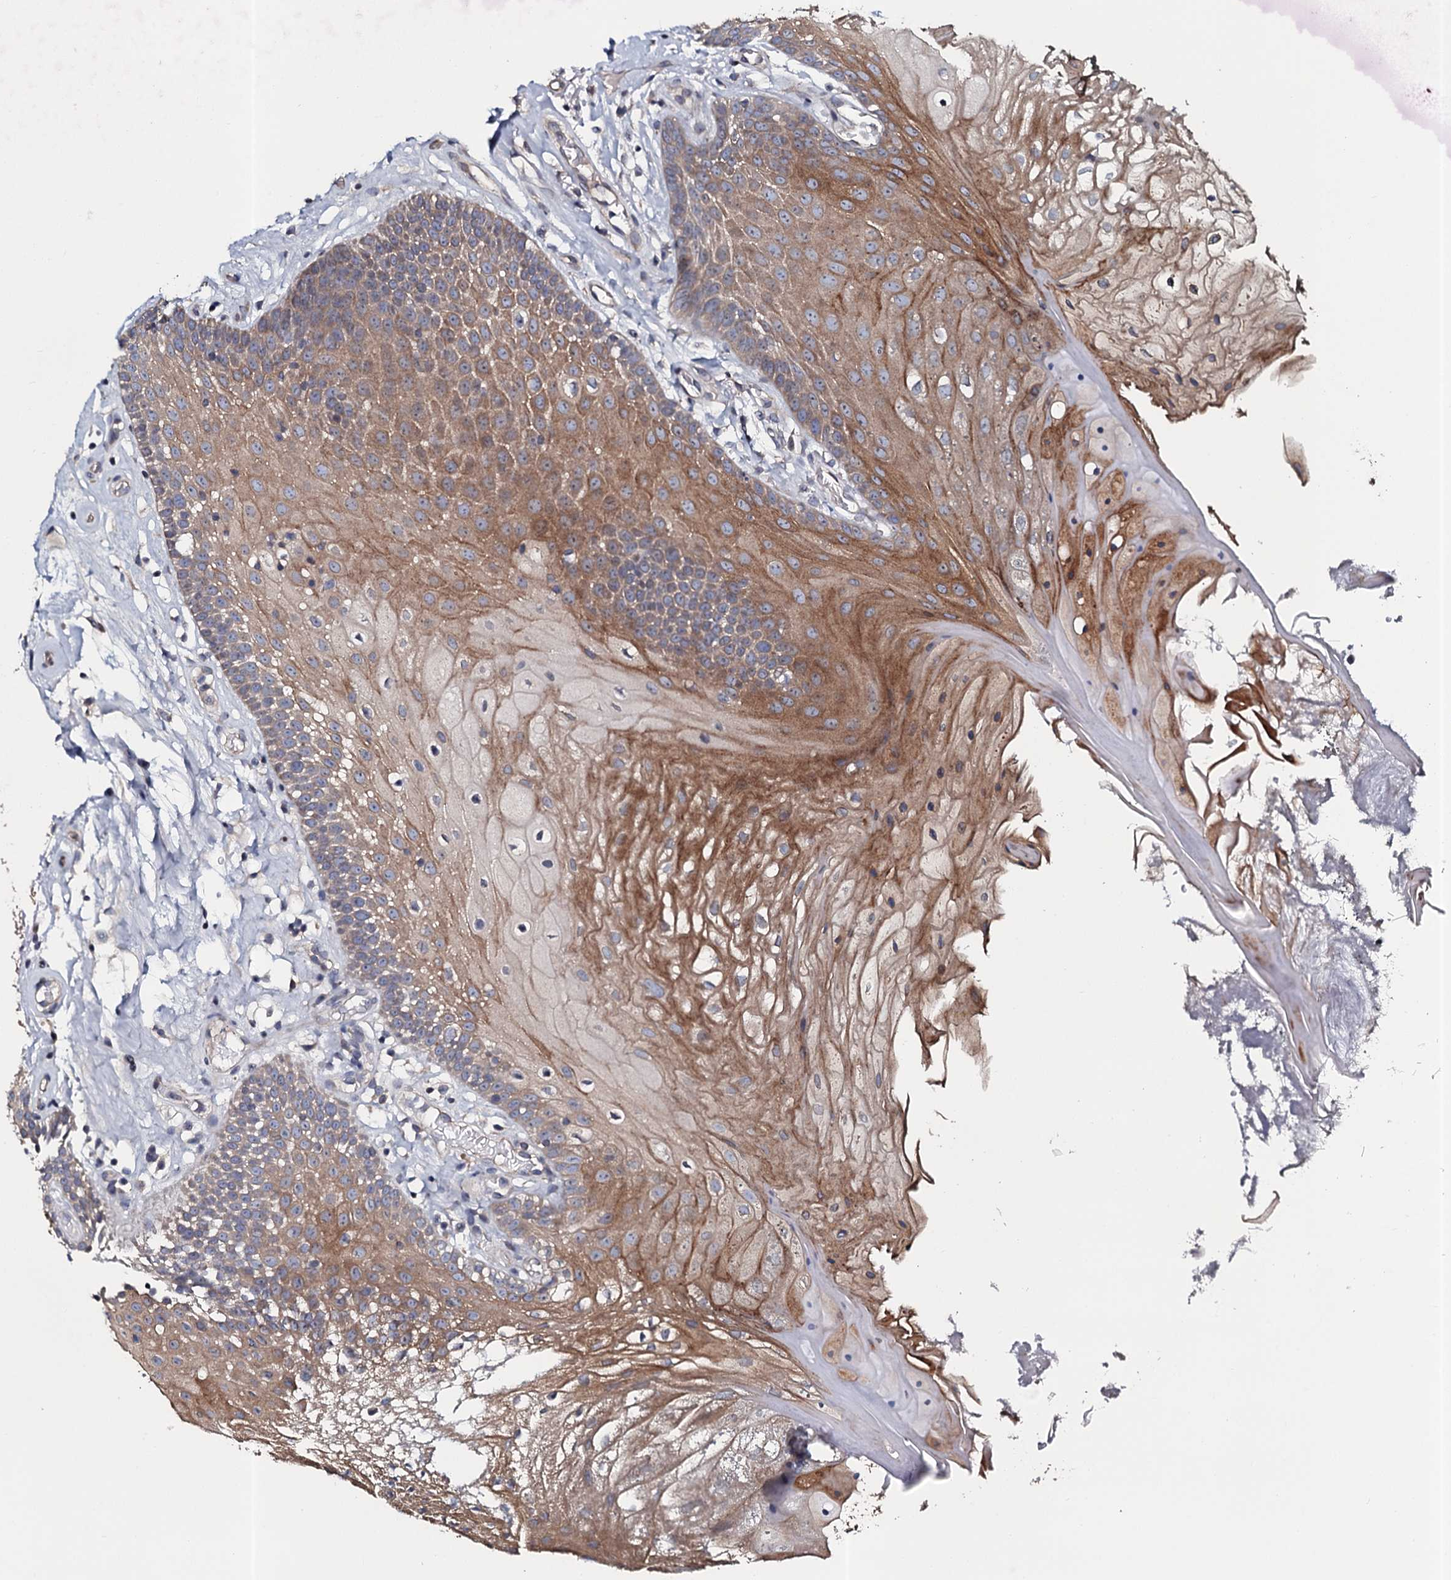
{"staining": {"intensity": "moderate", "quantity": ">75%", "location": "cytoplasmic/membranous"}, "tissue": "oral mucosa", "cell_type": "Squamous epithelial cells", "image_type": "normal", "snomed": [{"axis": "morphology", "description": "Normal tissue, NOS"}, {"axis": "topography", "description": "Oral tissue"}], "caption": "Benign oral mucosa reveals moderate cytoplasmic/membranous staining in about >75% of squamous epithelial cells.", "gene": "TMEM151A", "patient": {"sex": "female", "age": 80}}